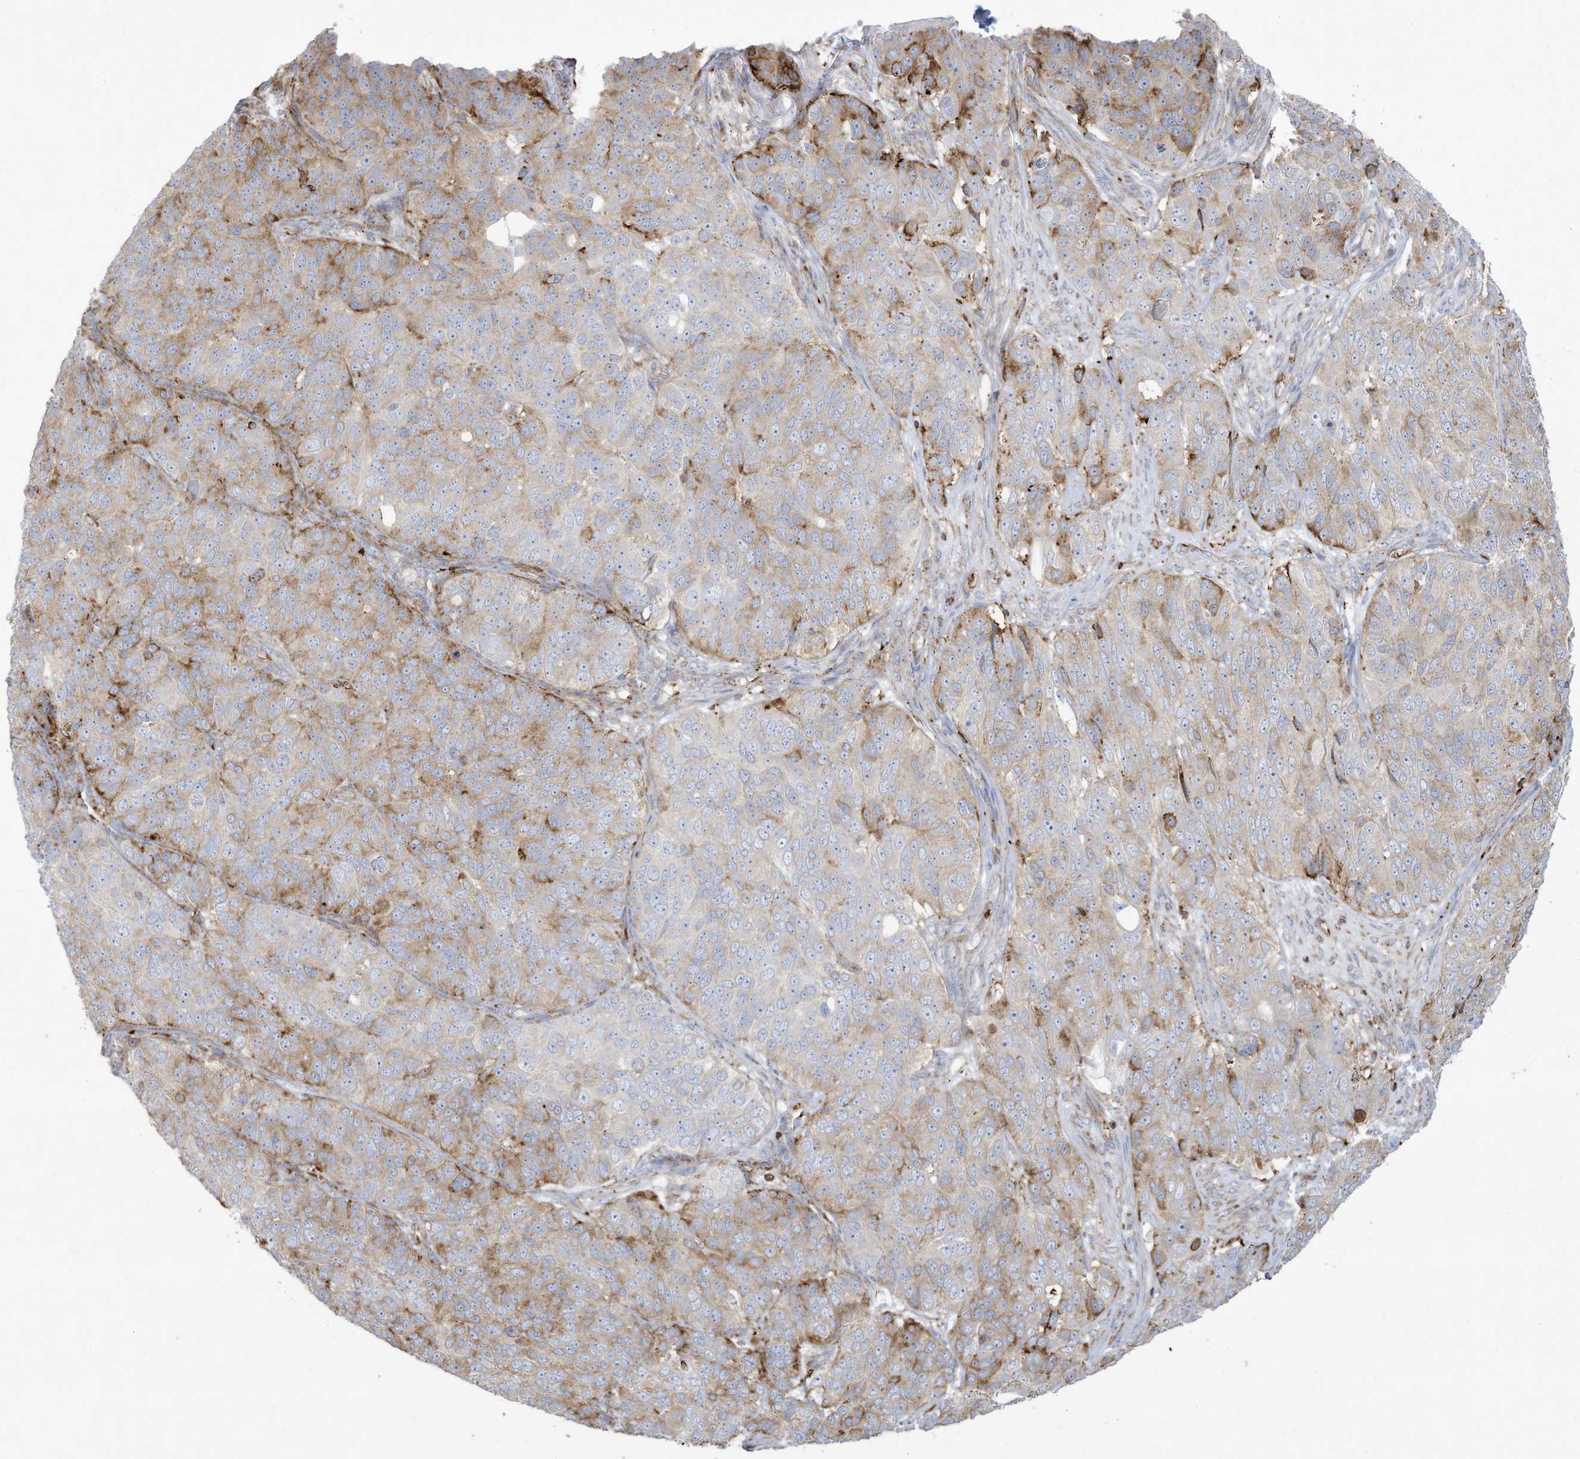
{"staining": {"intensity": "moderate", "quantity": "25%-75%", "location": "cytoplasmic/membranous"}, "tissue": "ovarian cancer", "cell_type": "Tumor cells", "image_type": "cancer", "snomed": [{"axis": "morphology", "description": "Carcinoma, endometroid"}, {"axis": "topography", "description": "Ovary"}], "caption": "Moderate cytoplasmic/membranous expression is present in about 25%-75% of tumor cells in endometroid carcinoma (ovarian).", "gene": "THNSL2", "patient": {"sex": "female", "age": 51}}